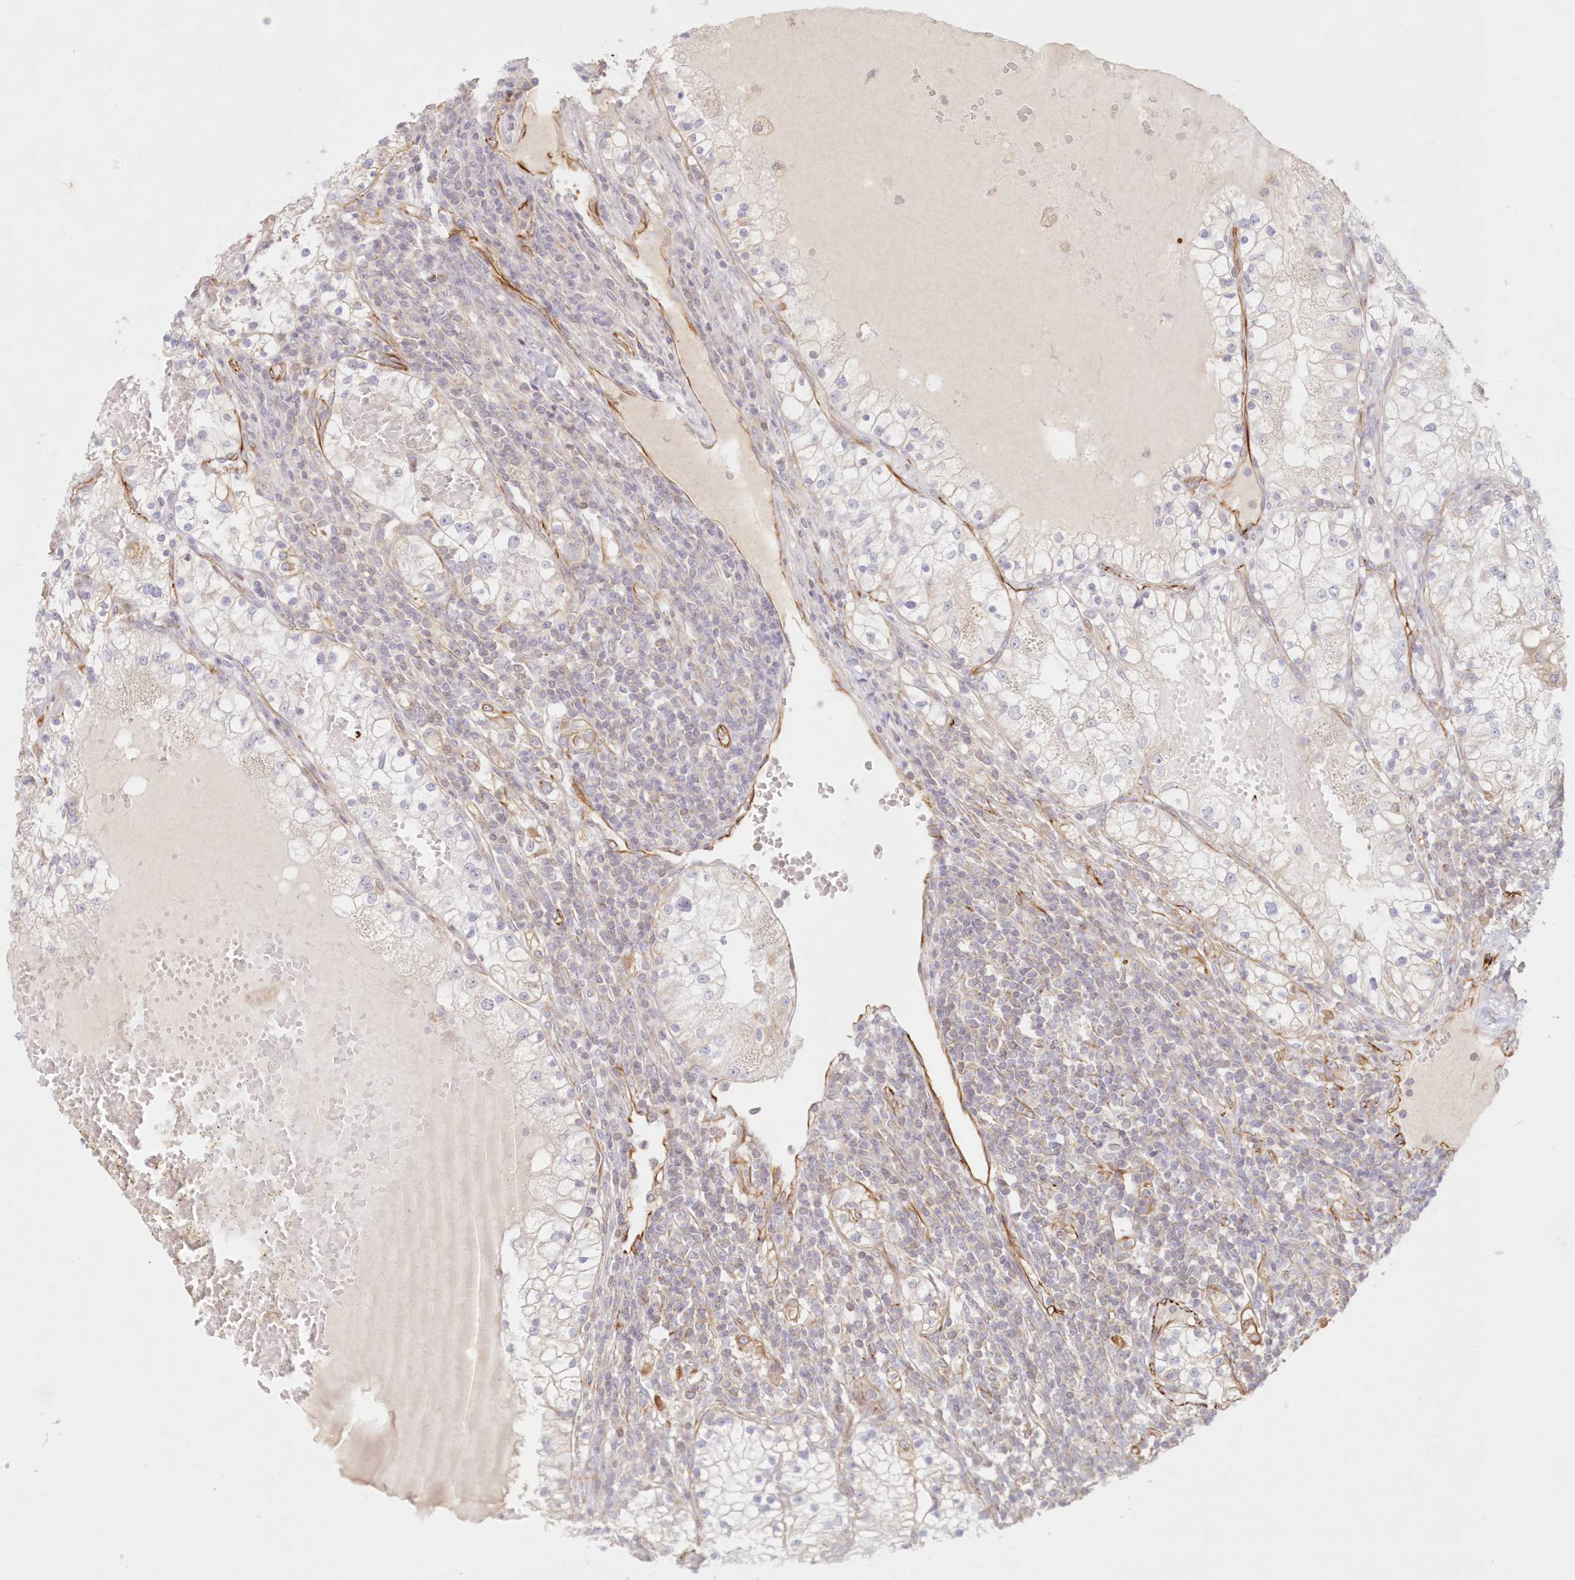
{"staining": {"intensity": "negative", "quantity": "none", "location": "none"}, "tissue": "renal cancer", "cell_type": "Tumor cells", "image_type": "cancer", "snomed": [{"axis": "morphology", "description": "Normal tissue, NOS"}, {"axis": "morphology", "description": "Adenocarcinoma, NOS"}, {"axis": "topography", "description": "Kidney"}], "caption": "Immunohistochemical staining of human renal adenocarcinoma displays no significant expression in tumor cells.", "gene": "DMRTB1", "patient": {"sex": "male", "age": 68}}